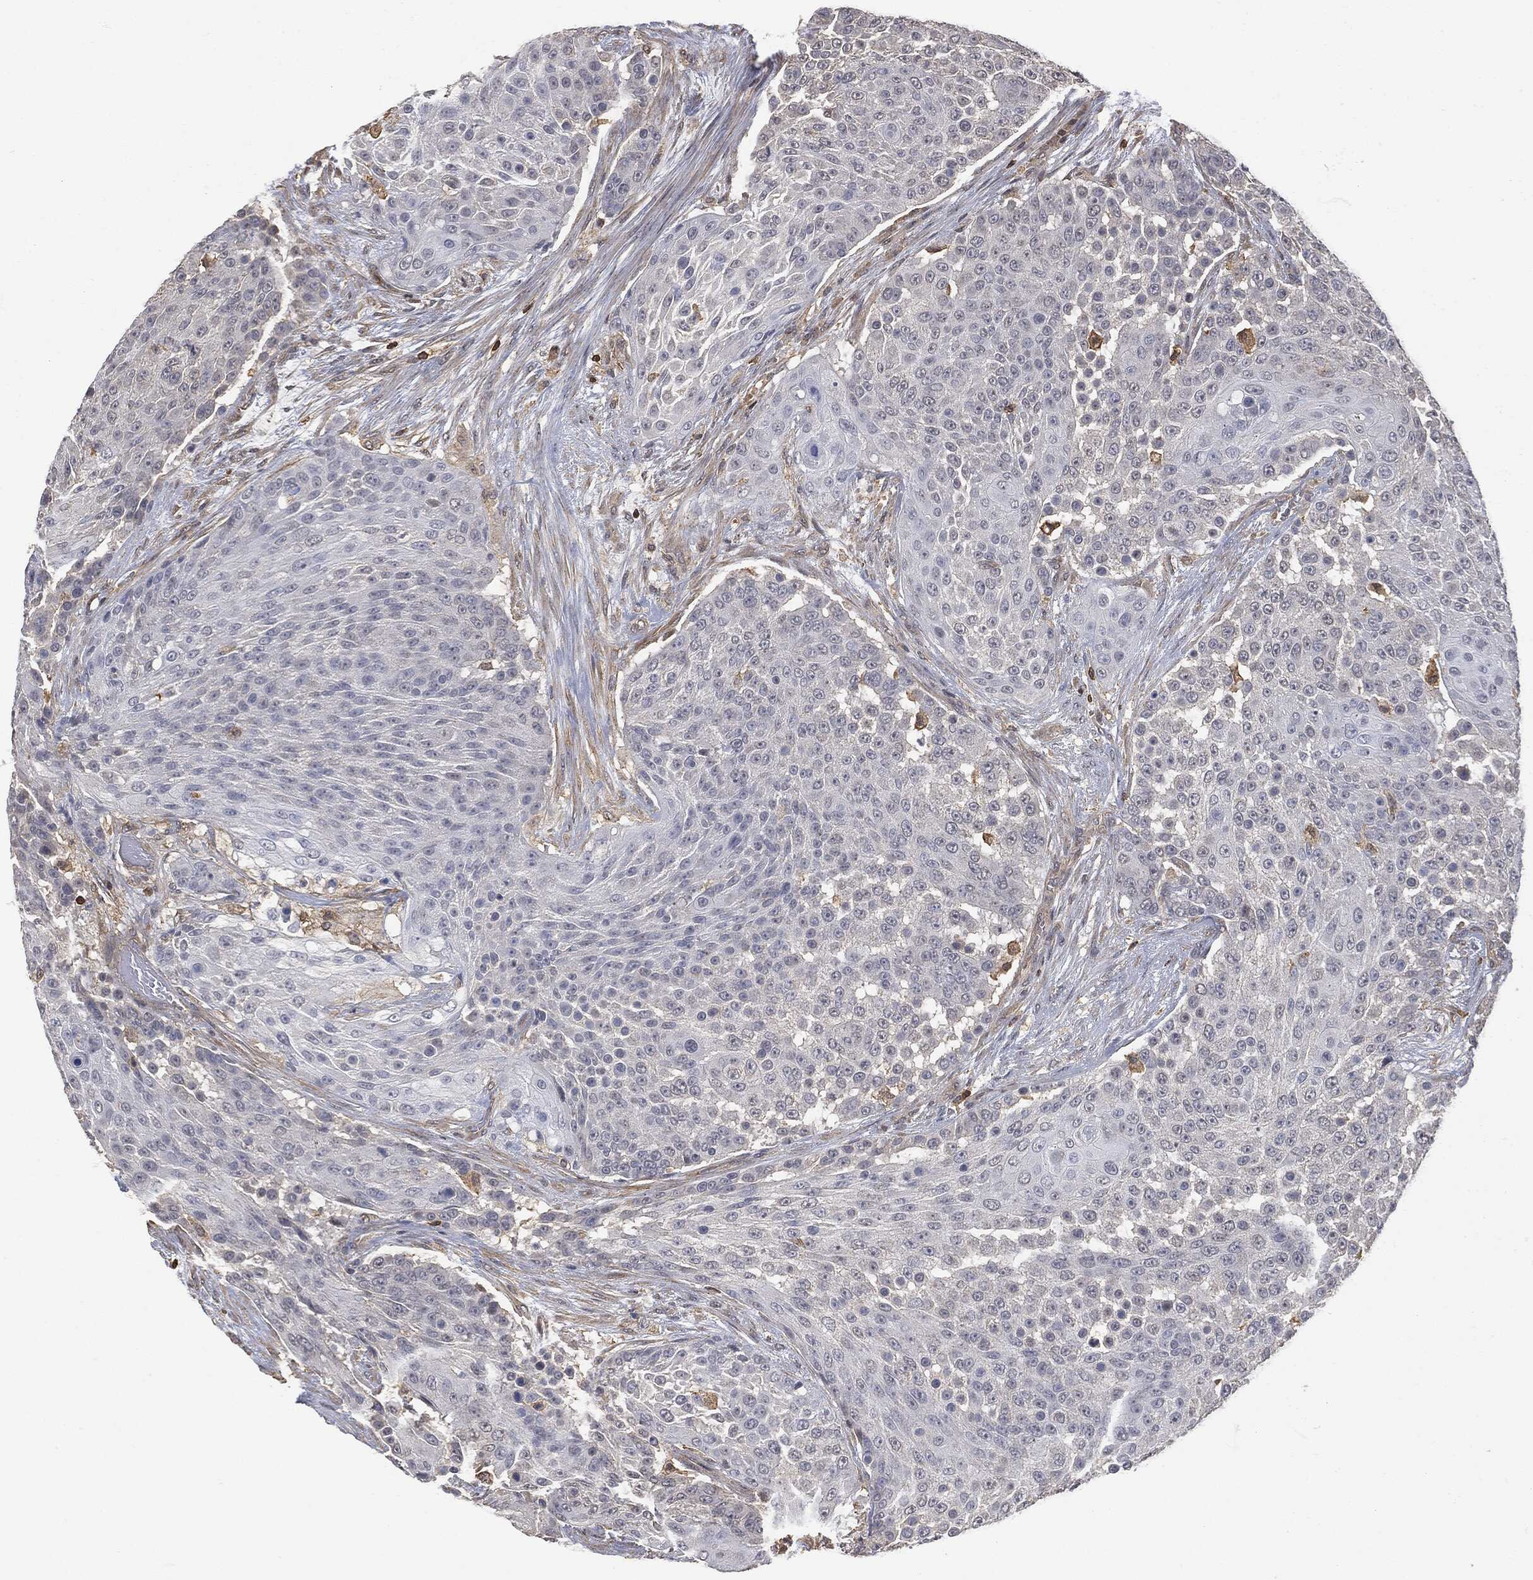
{"staining": {"intensity": "negative", "quantity": "none", "location": "none"}, "tissue": "urothelial cancer", "cell_type": "Tumor cells", "image_type": "cancer", "snomed": [{"axis": "morphology", "description": "Urothelial carcinoma, High grade"}, {"axis": "topography", "description": "Urinary bladder"}], "caption": "Immunohistochemistry photomicrograph of neoplastic tissue: human urothelial cancer stained with DAB (3,3'-diaminobenzidine) displays no significant protein positivity in tumor cells.", "gene": "PSMB10", "patient": {"sex": "female", "age": 63}}